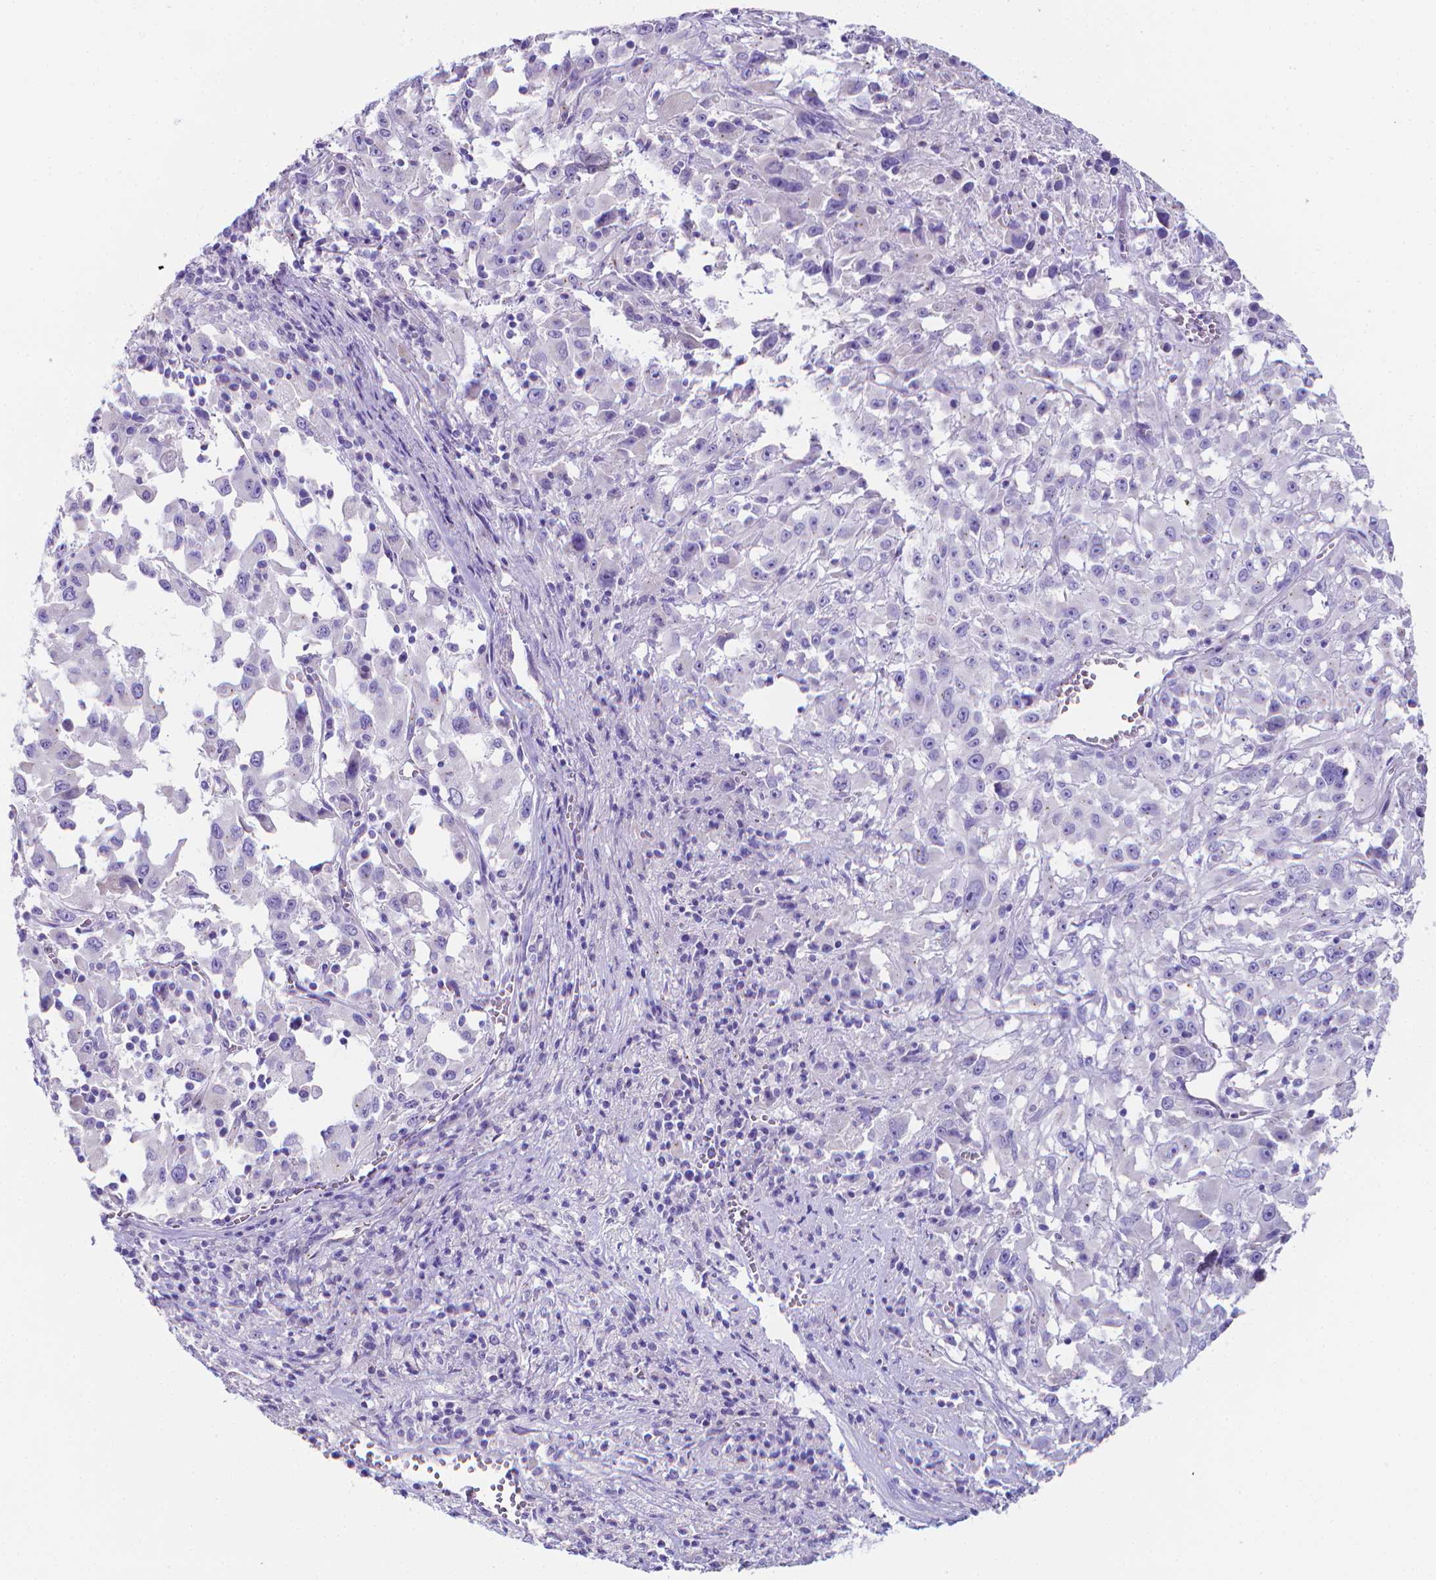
{"staining": {"intensity": "negative", "quantity": "none", "location": "none"}, "tissue": "melanoma", "cell_type": "Tumor cells", "image_type": "cancer", "snomed": [{"axis": "morphology", "description": "Malignant melanoma, Metastatic site"}, {"axis": "topography", "description": "Soft tissue"}], "caption": "Histopathology image shows no protein expression in tumor cells of malignant melanoma (metastatic site) tissue.", "gene": "LRRC73", "patient": {"sex": "male", "age": 50}}